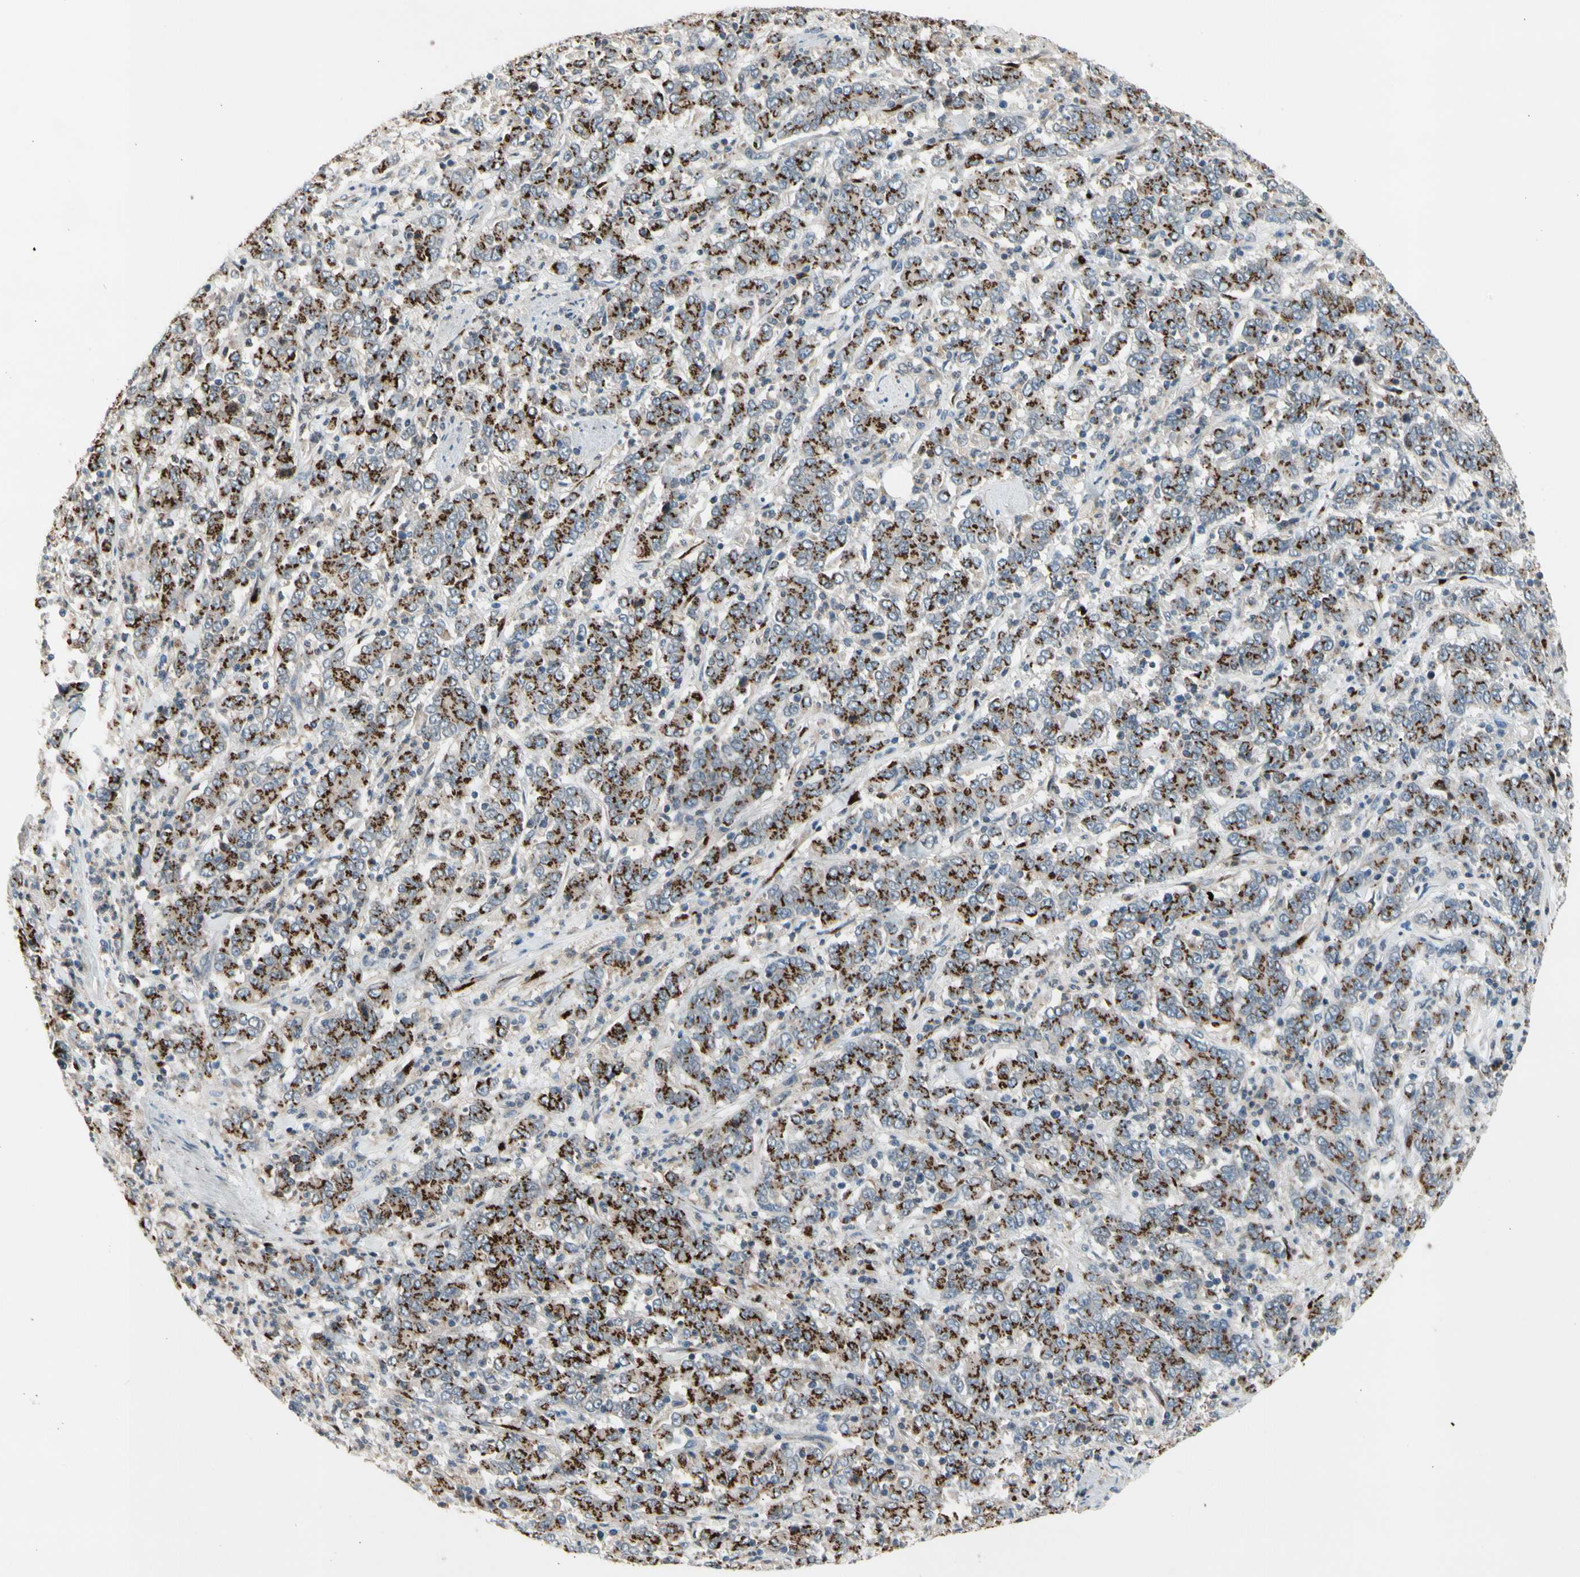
{"staining": {"intensity": "strong", "quantity": ">75%", "location": "cytoplasmic/membranous"}, "tissue": "stomach cancer", "cell_type": "Tumor cells", "image_type": "cancer", "snomed": [{"axis": "morphology", "description": "Adenocarcinoma, NOS"}, {"axis": "topography", "description": "Stomach, lower"}], "caption": "DAB immunohistochemical staining of stomach cancer exhibits strong cytoplasmic/membranous protein expression in approximately >75% of tumor cells.", "gene": "GALNT5", "patient": {"sex": "female", "age": 71}}